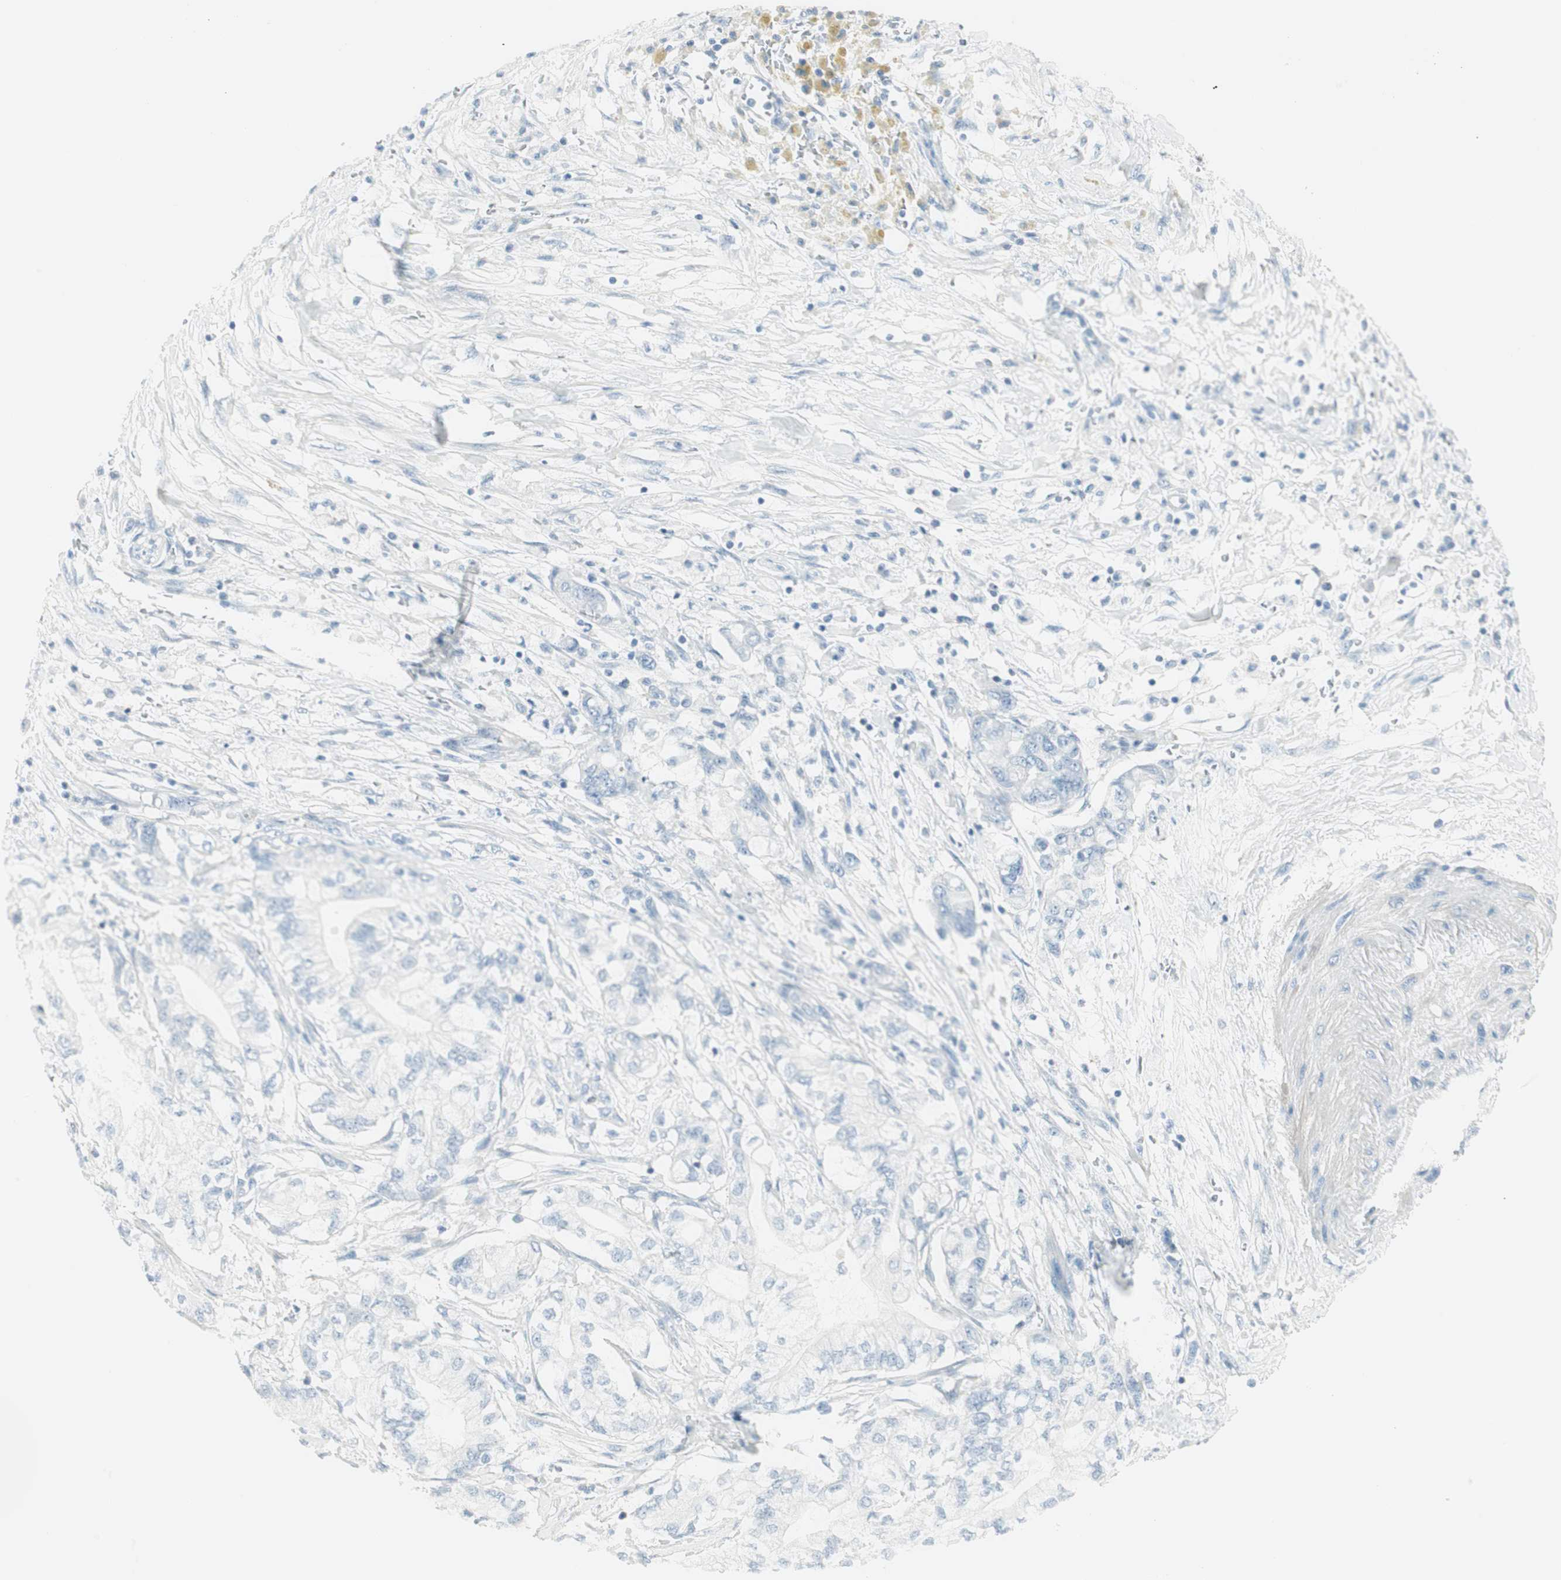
{"staining": {"intensity": "negative", "quantity": "none", "location": "none"}, "tissue": "pancreatic cancer", "cell_type": "Tumor cells", "image_type": "cancer", "snomed": [{"axis": "morphology", "description": "Adenocarcinoma, NOS"}, {"axis": "topography", "description": "Pancreas"}], "caption": "High magnification brightfield microscopy of pancreatic cancer (adenocarcinoma) stained with DAB (3,3'-diaminobenzidine) (brown) and counterstained with hematoxylin (blue): tumor cells show no significant positivity. Nuclei are stained in blue.", "gene": "ITLN2", "patient": {"sex": "male", "age": 70}}